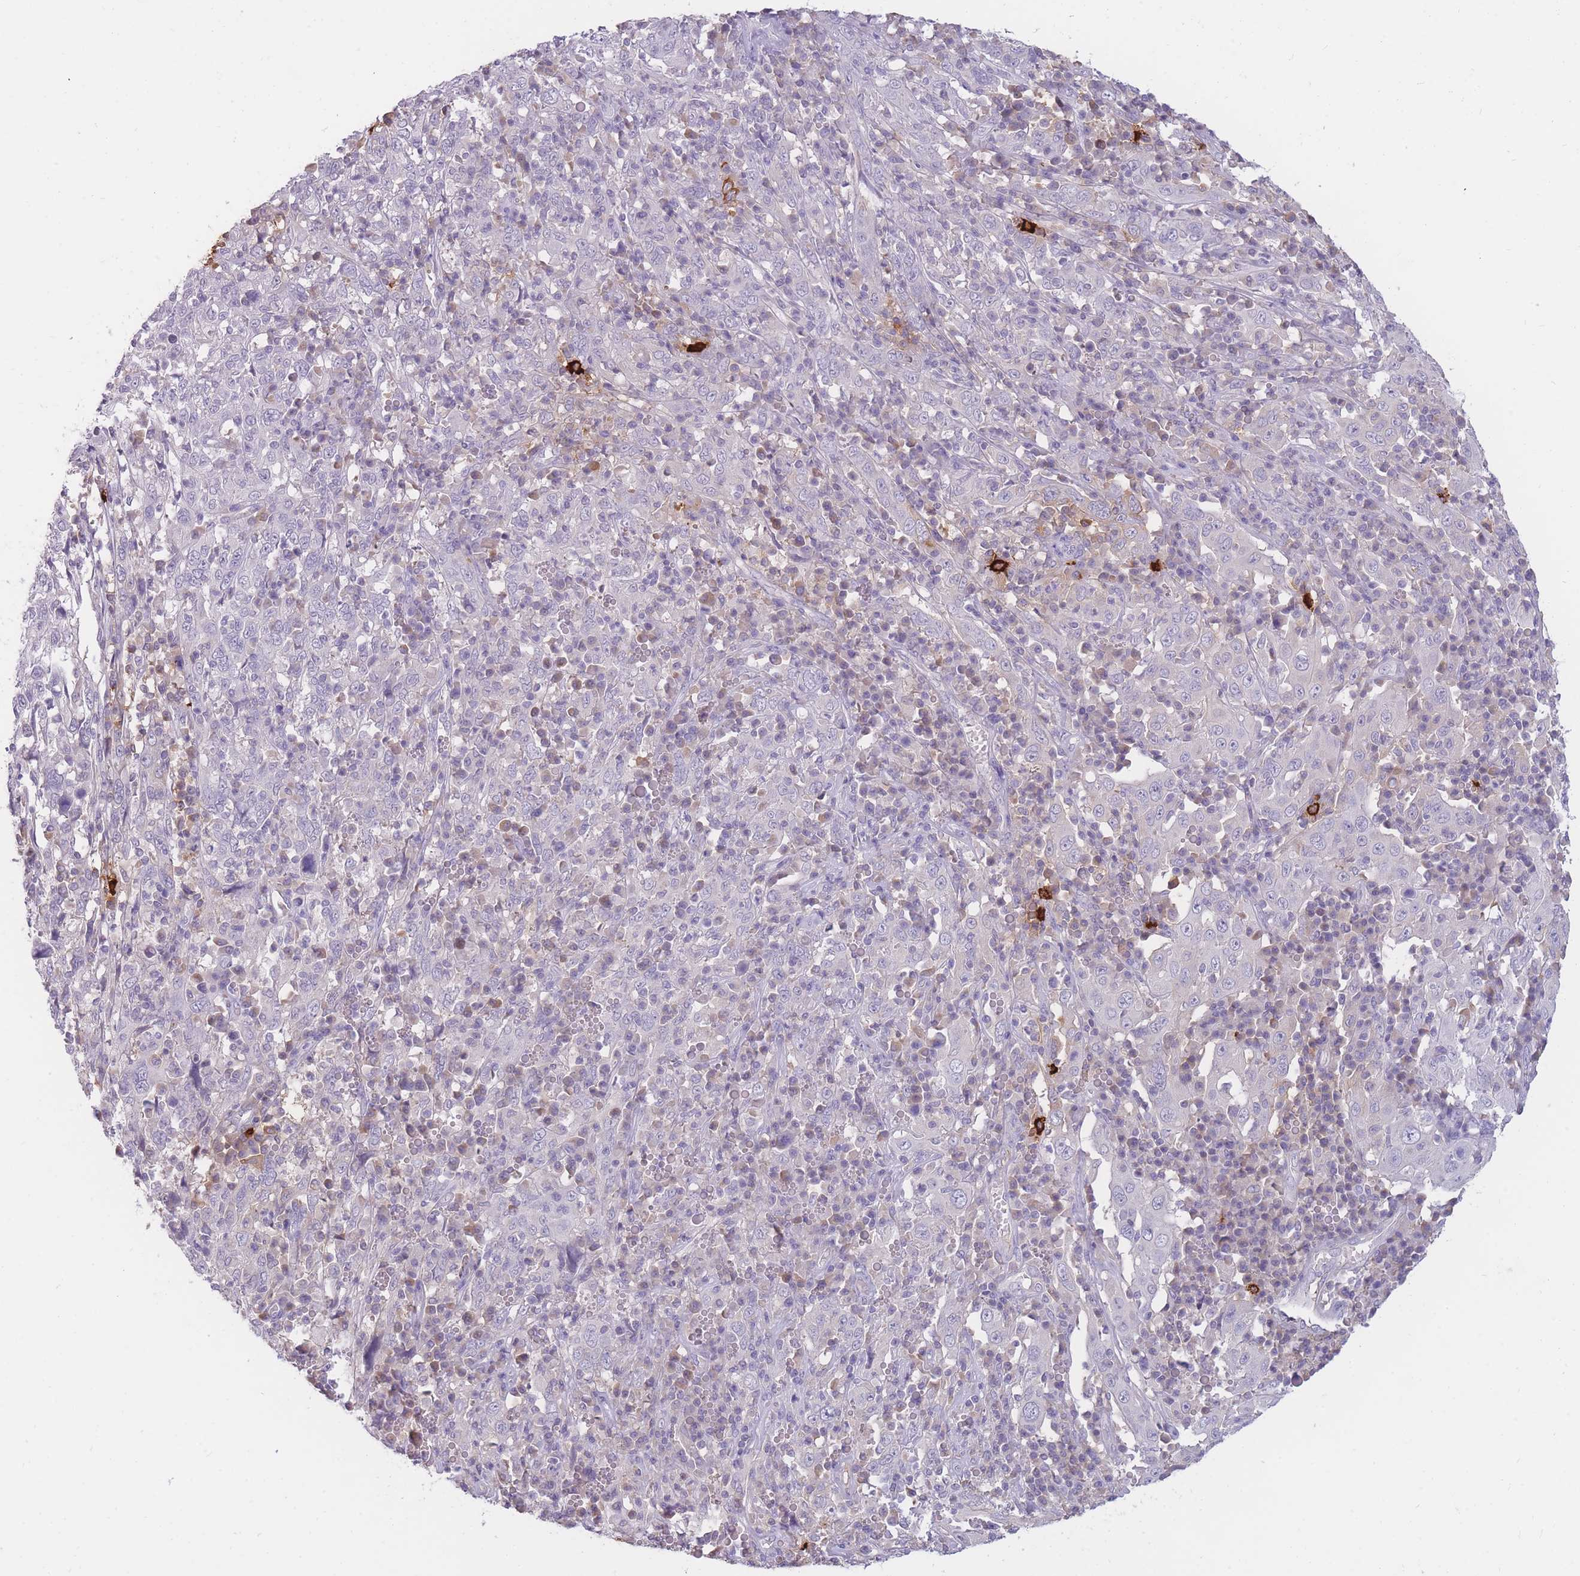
{"staining": {"intensity": "negative", "quantity": "none", "location": "none"}, "tissue": "cervical cancer", "cell_type": "Tumor cells", "image_type": "cancer", "snomed": [{"axis": "morphology", "description": "Squamous cell carcinoma, NOS"}, {"axis": "topography", "description": "Cervix"}], "caption": "Tumor cells are negative for protein expression in human cervical cancer.", "gene": "TPSD1", "patient": {"sex": "female", "age": 46}}